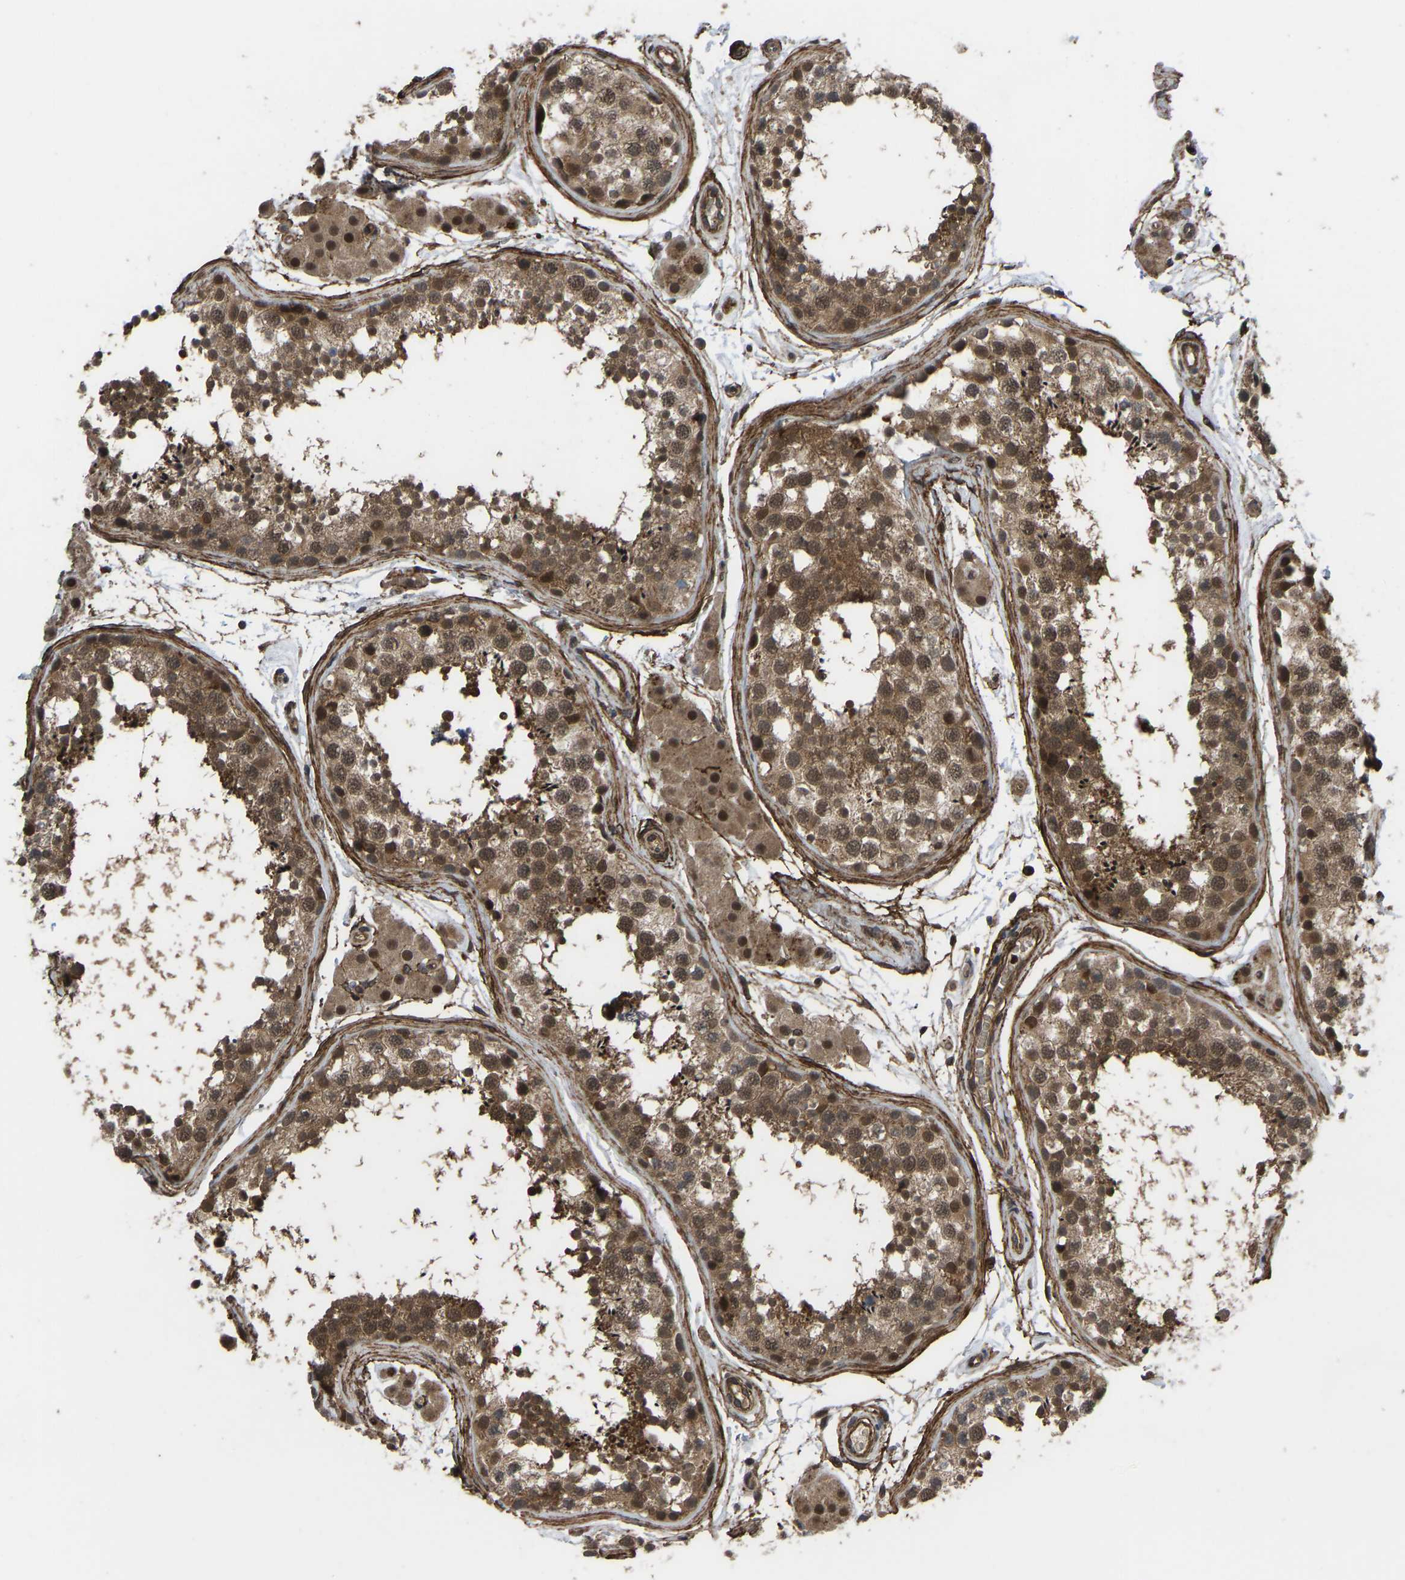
{"staining": {"intensity": "moderate", "quantity": ">75%", "location": "cytoplasmic/membranous,nuclear"}, "tissue": "testis", "cell_type": "Cells in seminiferous ducts", "image_type": "normal", "snomed": [{"axis": "morphology", "description": "Normal tissue, NOS"}, {"axis": "topography", "description": "Testis"}], "caption": "Testis stained for a protein (brown) displays moderate cytoplasmic/membranous,nuclear positive staining in about >75% of cells in seminiferous ducts.", "gene": "CYP7B1", "patient": {"sex": "male", "age": 56}}